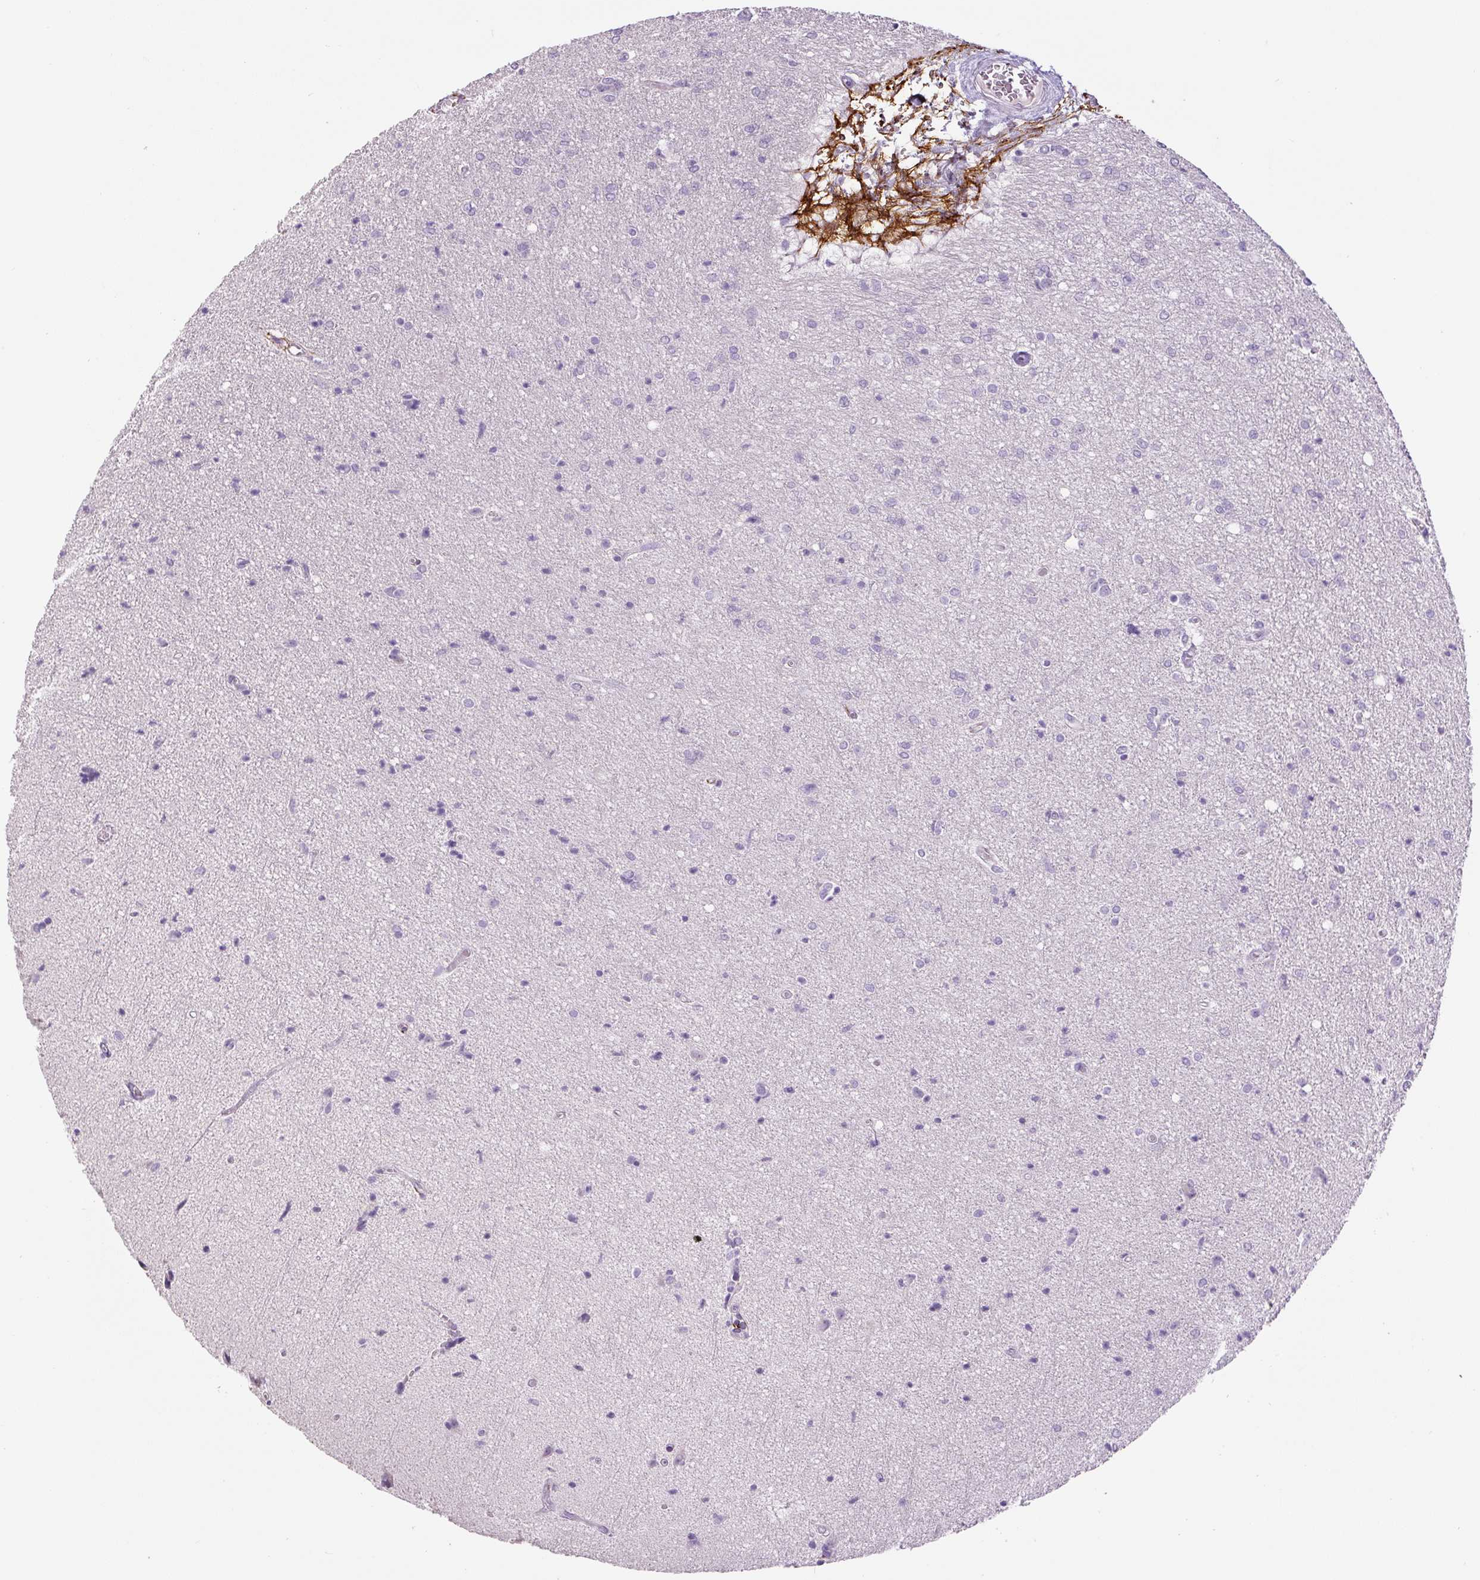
{"staining": {"intensity": "negative", "quantity": "none", "location": "none"}, "tissue": "glioma", "cell_type": "Tumor cells", "image_type": "cancer", "snomed": [{"axis": "morphology", "description": "Glioma, malignant, Low grade"}, {"axis": "topography", "description": "Brain"}], "caption": "Tumor cells are negative for protein expression in human malignant glioma (low-grade).", "gene": "FBN1", "patient": {"sex": "male", "age": 26}}